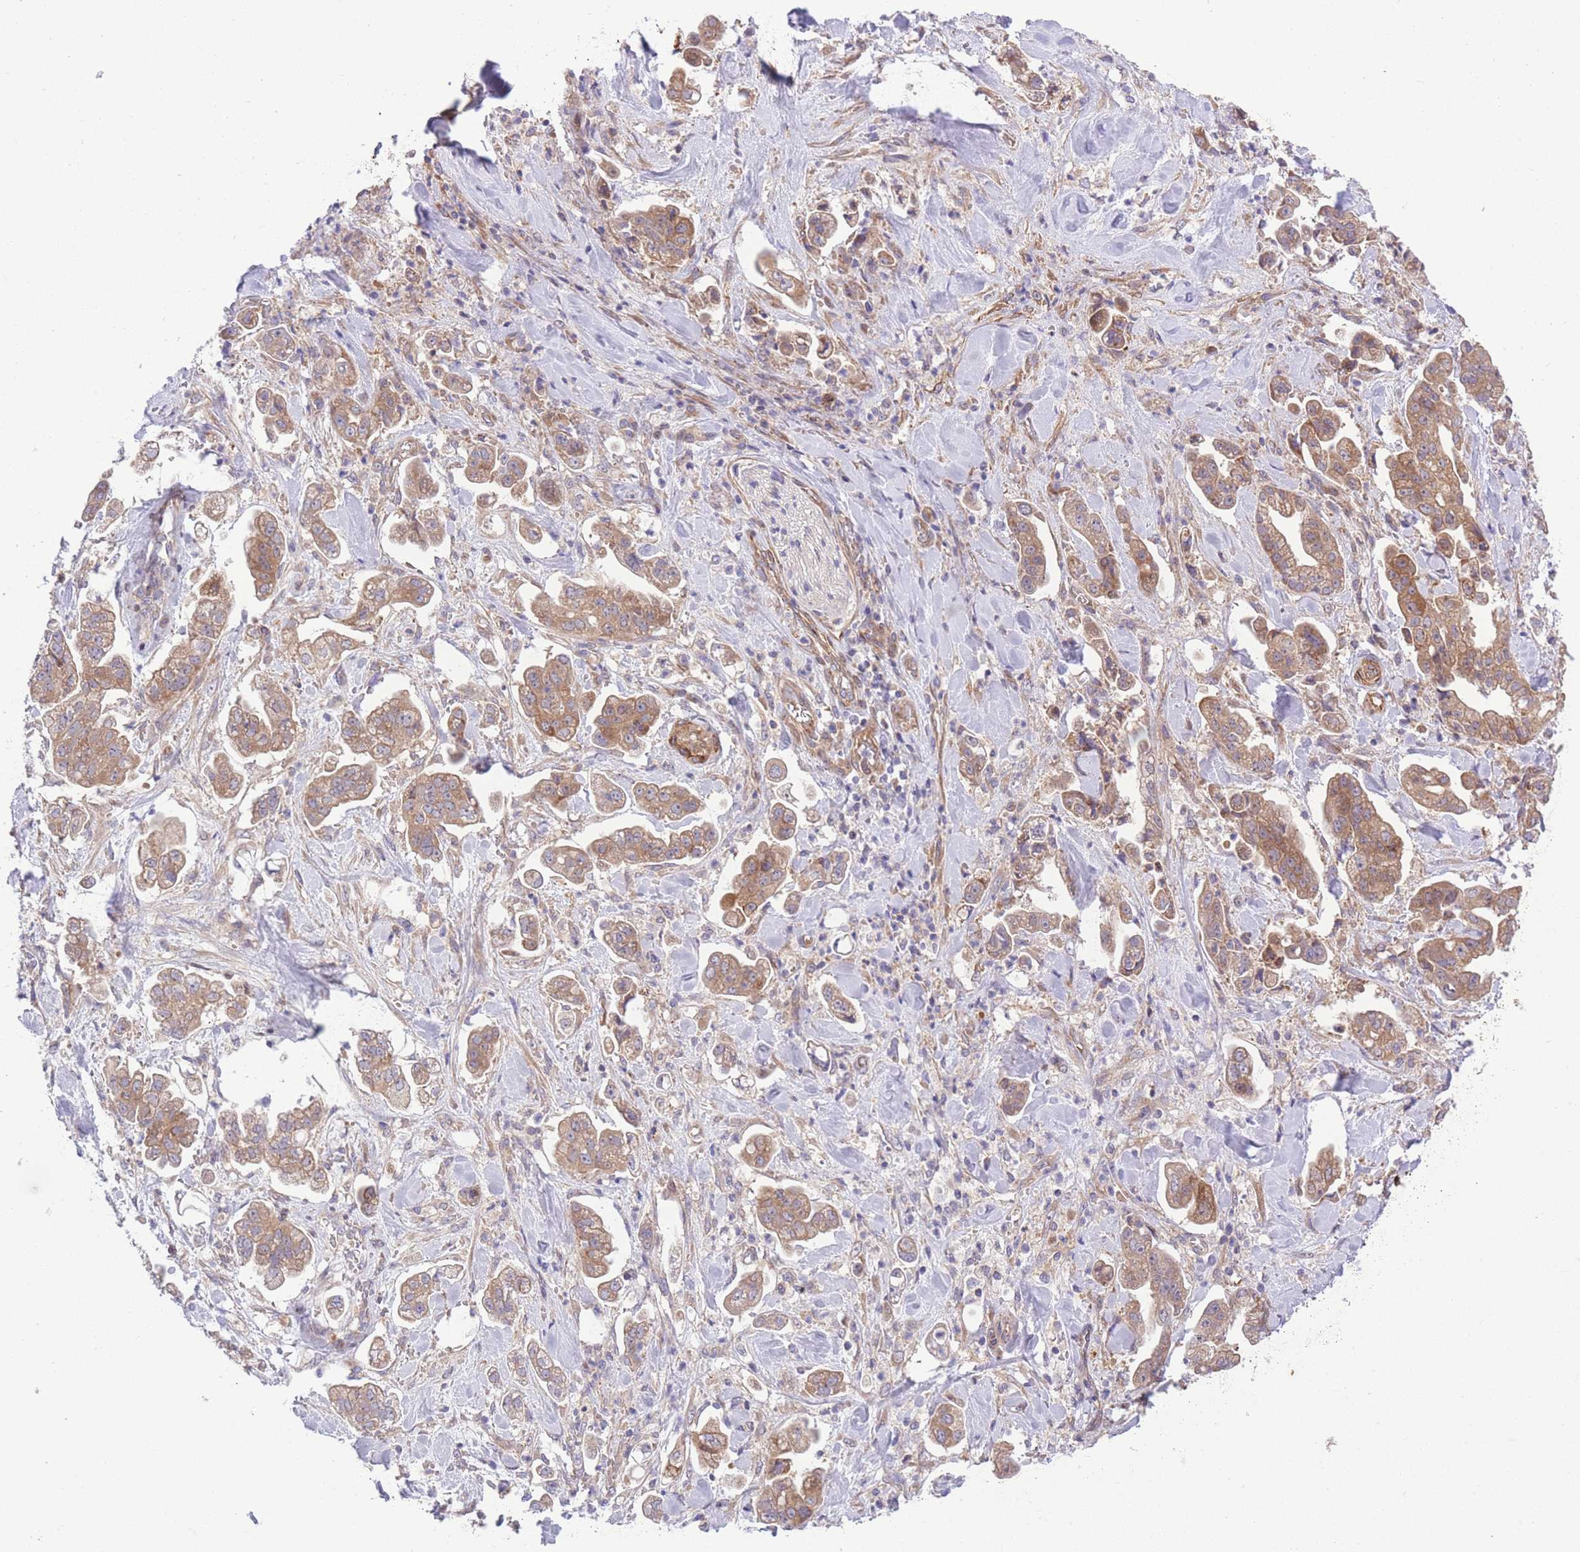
{"staining": {"intensity": "moderate", "quantity": "25%-75%", "location": "cytoplasmic/membranous"}, "tissue": "stomach cancer", "cell_type": "Tumor cells", "image_type": "cancer", "snomed": [{"axis": "morphology", "description": "Adenocarcinoma, NOS"}, {"axis": "topography", "description": "Stomach"}], "caption": "Protein staining reveals moderate cytoplasmic/membranous staining in about 25%-75% of tumor cells in stomach adenocarcinoma. The staining was performed using DAB (3,3'-diaminobenzidine) to visualize the protein expression in brown, while the nuclei were stained in blue with hematoxylin (Magnification: 20x).", "gene": "CHAC1", "patient": {"sex": "male", "age": 62}}